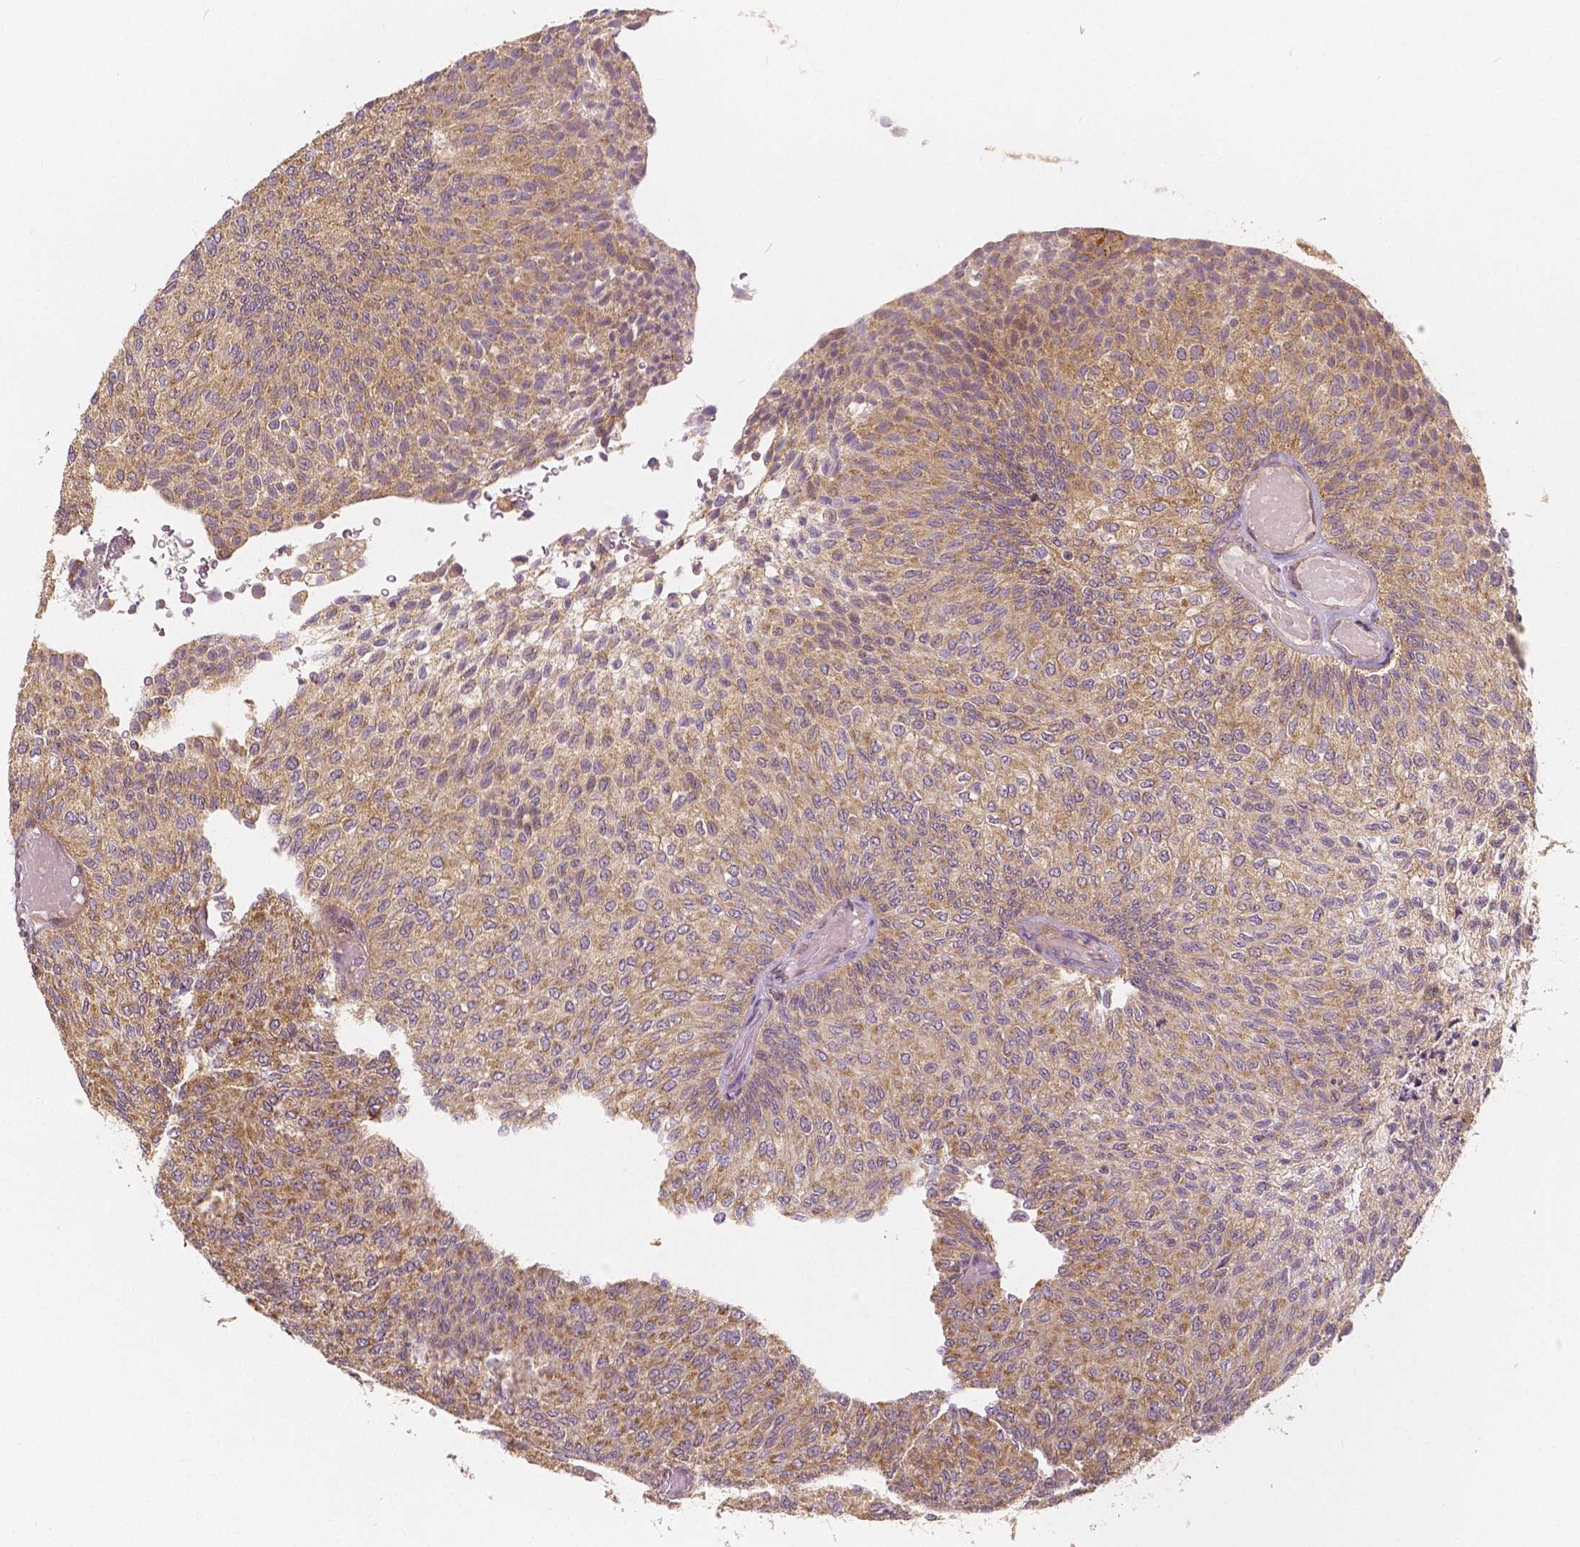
{"staining": {"intensity": "moderate", "quantity": ">75%", "location": "cytoplasmic/membranous"}, "tissue": "urothelial cancer", "cell_type": "Tumor cells", "image_type": "cancer", "snomed": [{"axis": "morphology", "description": "Urothelial carcinoma, Low grade"}, {"axis": "topography", "description": "Urinary bladder"}], "caption": "DAB immunohistochemical staining of low-grade urothelial carcinoma reveals moderate cytoplasmic/membranous protein positivity in about >75% of tumor cells. (Brightfield microscopy of DAB IHC at high magnification).", "gene": "SNX12", "patient": {"sex": "male", "age": 78}}